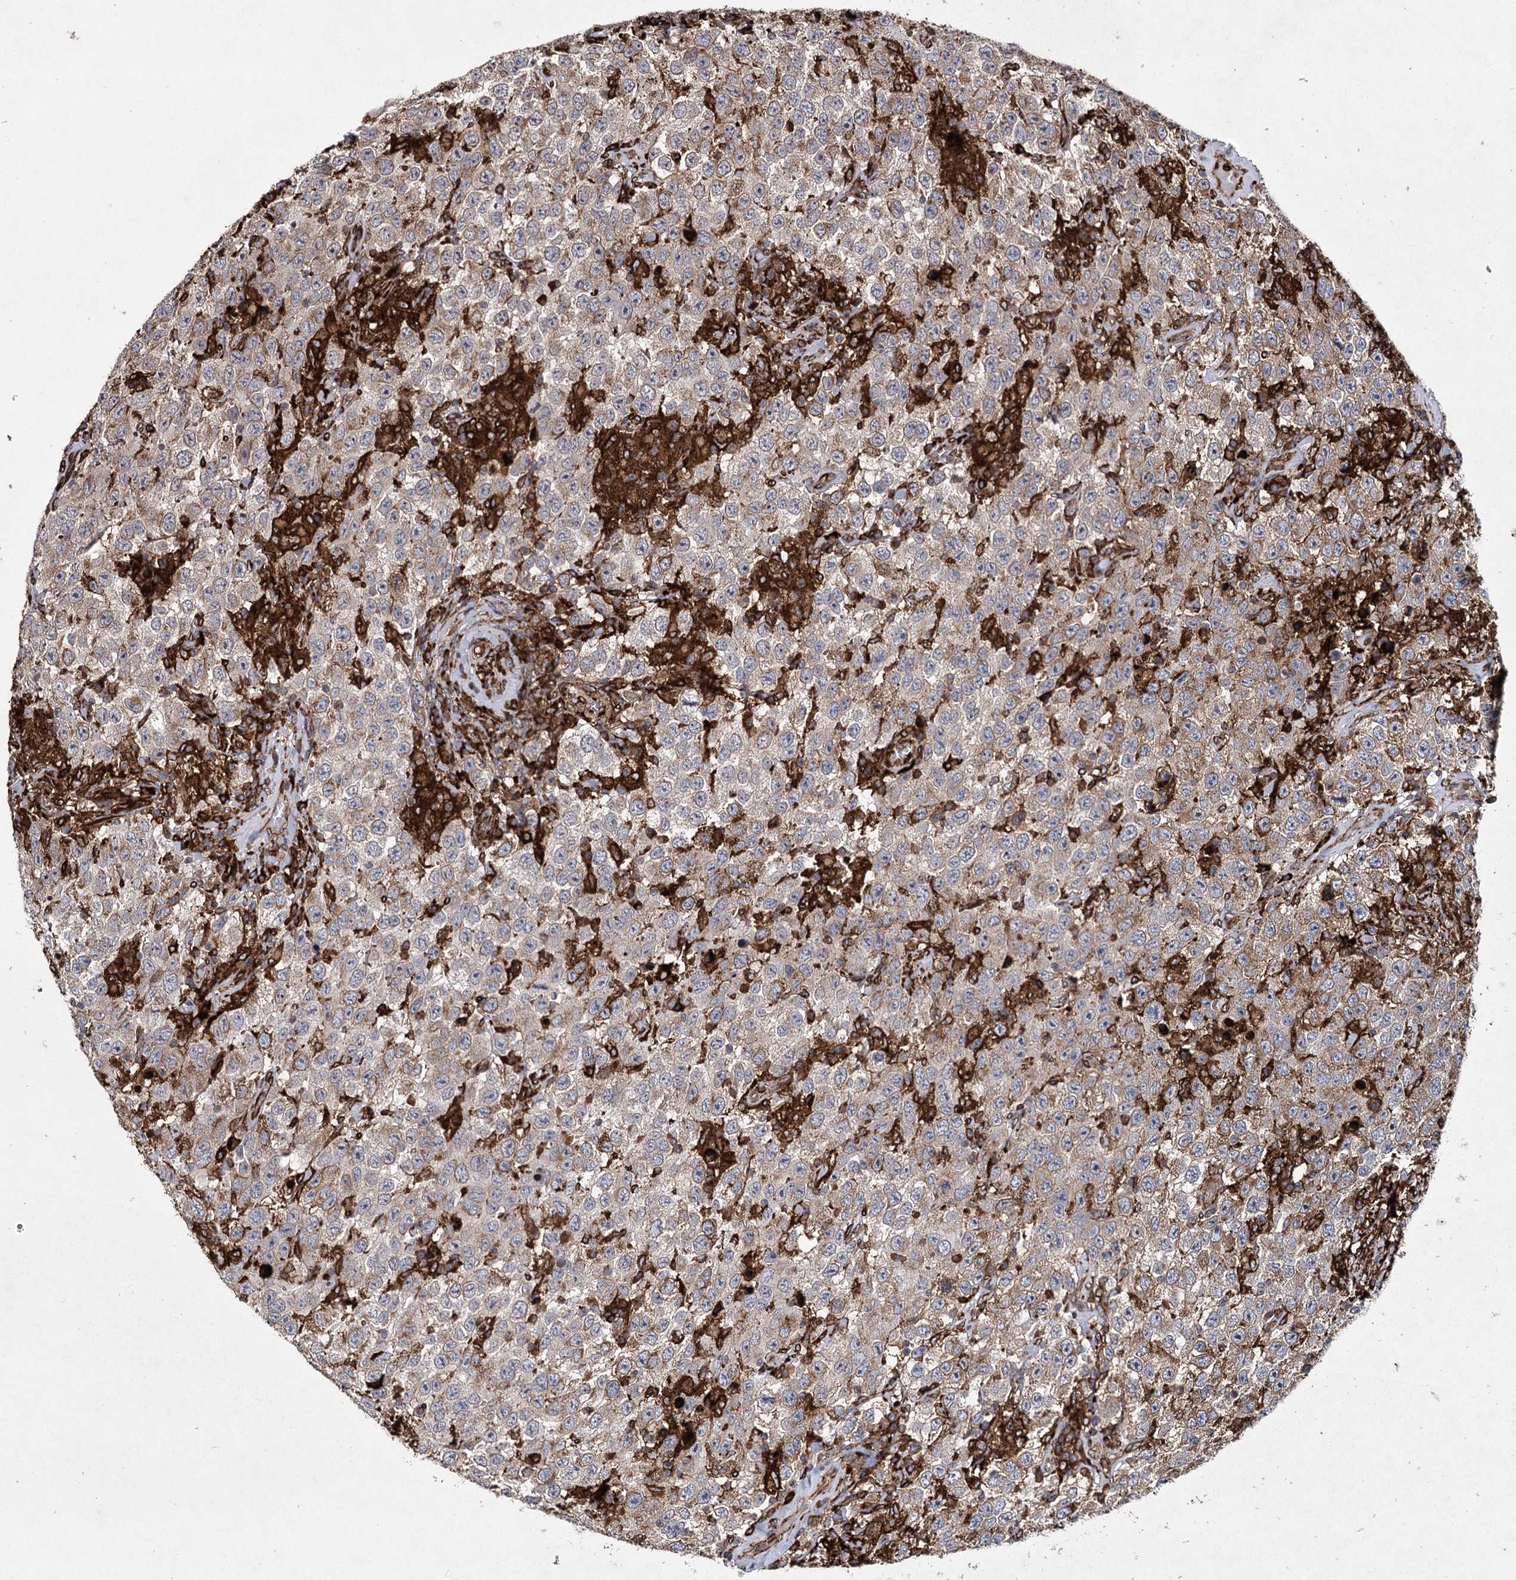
{"staining": {"intensity": "moderate", "quantity": "25%-75%", "location": "cytoplasmic/membranous"}, "tissue": "testis cancer", "cell_type": "Tumor cells", "image_type": "cancer", "snomed": [{"axis": "morphology", "description": "Seminoma, NOS"}, {"axis": "topography", "description": "Testis"}], "caption": "Brown immunohistochemical staining in human seminoma (testis) reveals moderate cytoplasmic/membranous staining in about 25%-75% of tumor cells. The staining is performed using DAB (3,3'-diaminobenzidine) brown chromogen to label protein expression. The nuclei are counter-stained blue using hematoxylin.", "gene": "DCUN1D4", "patient": {"sex": "male", "age": 41}}